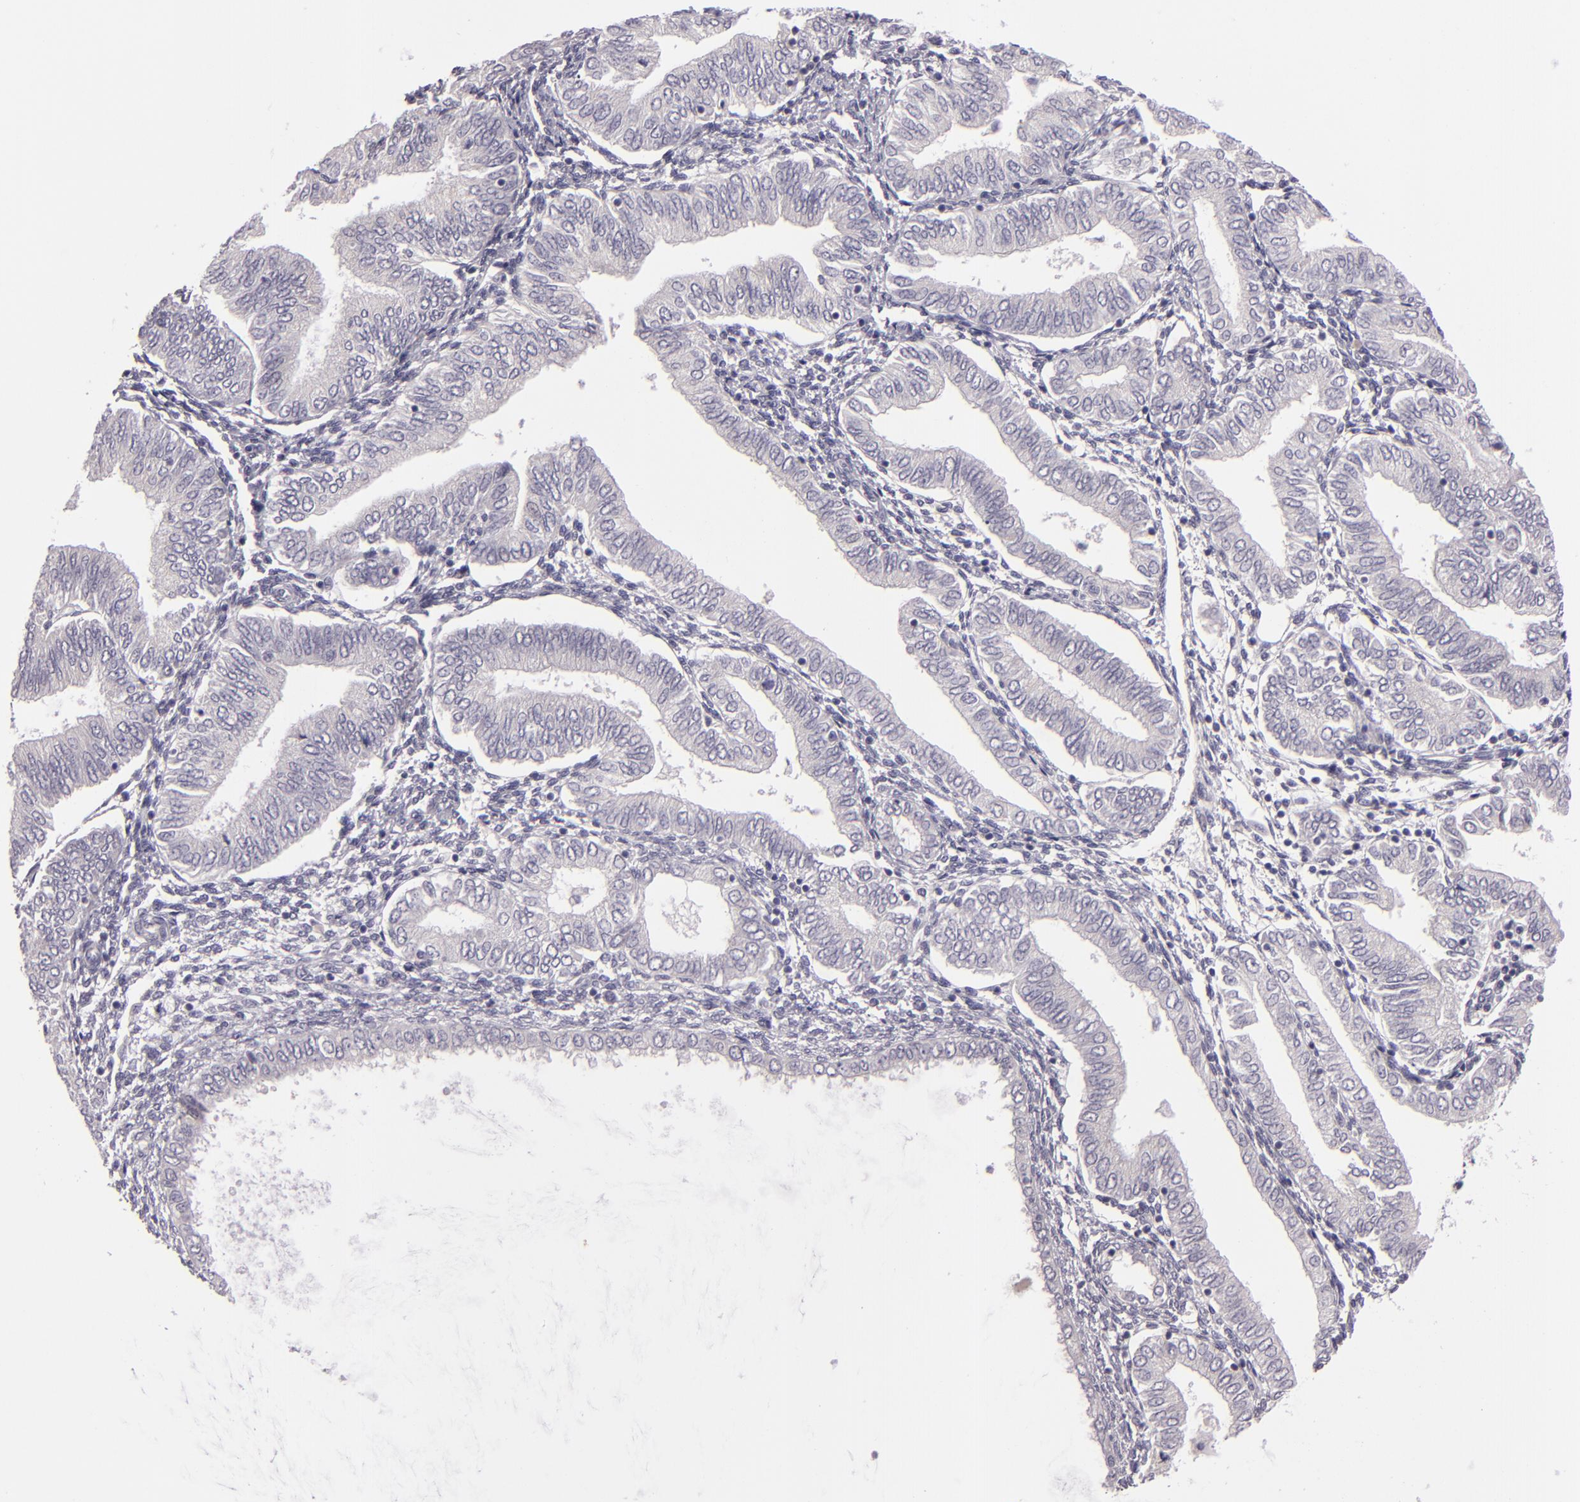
{"staining": {"intensity": "negative", "quantity": "none", "location": "none"}, "tissue": "endometrial cancer", "cell_type": "Tumor cells", "image_type": "cancer", "snomed": [{"axis": "morphology", "description": "Adenocarcinoma, NOS"}, {"axis": "topography", "description": "Endometrium"}], "caption": "An immunohistochemistry (IHC) histopathology image of adenocarcinoma (endometrial) is shown. There is no staining in tumor cells of adenocarcinoma (endometrial).", "gene": "EGFL6", "patient": {"sex": "female", "age": 51}}